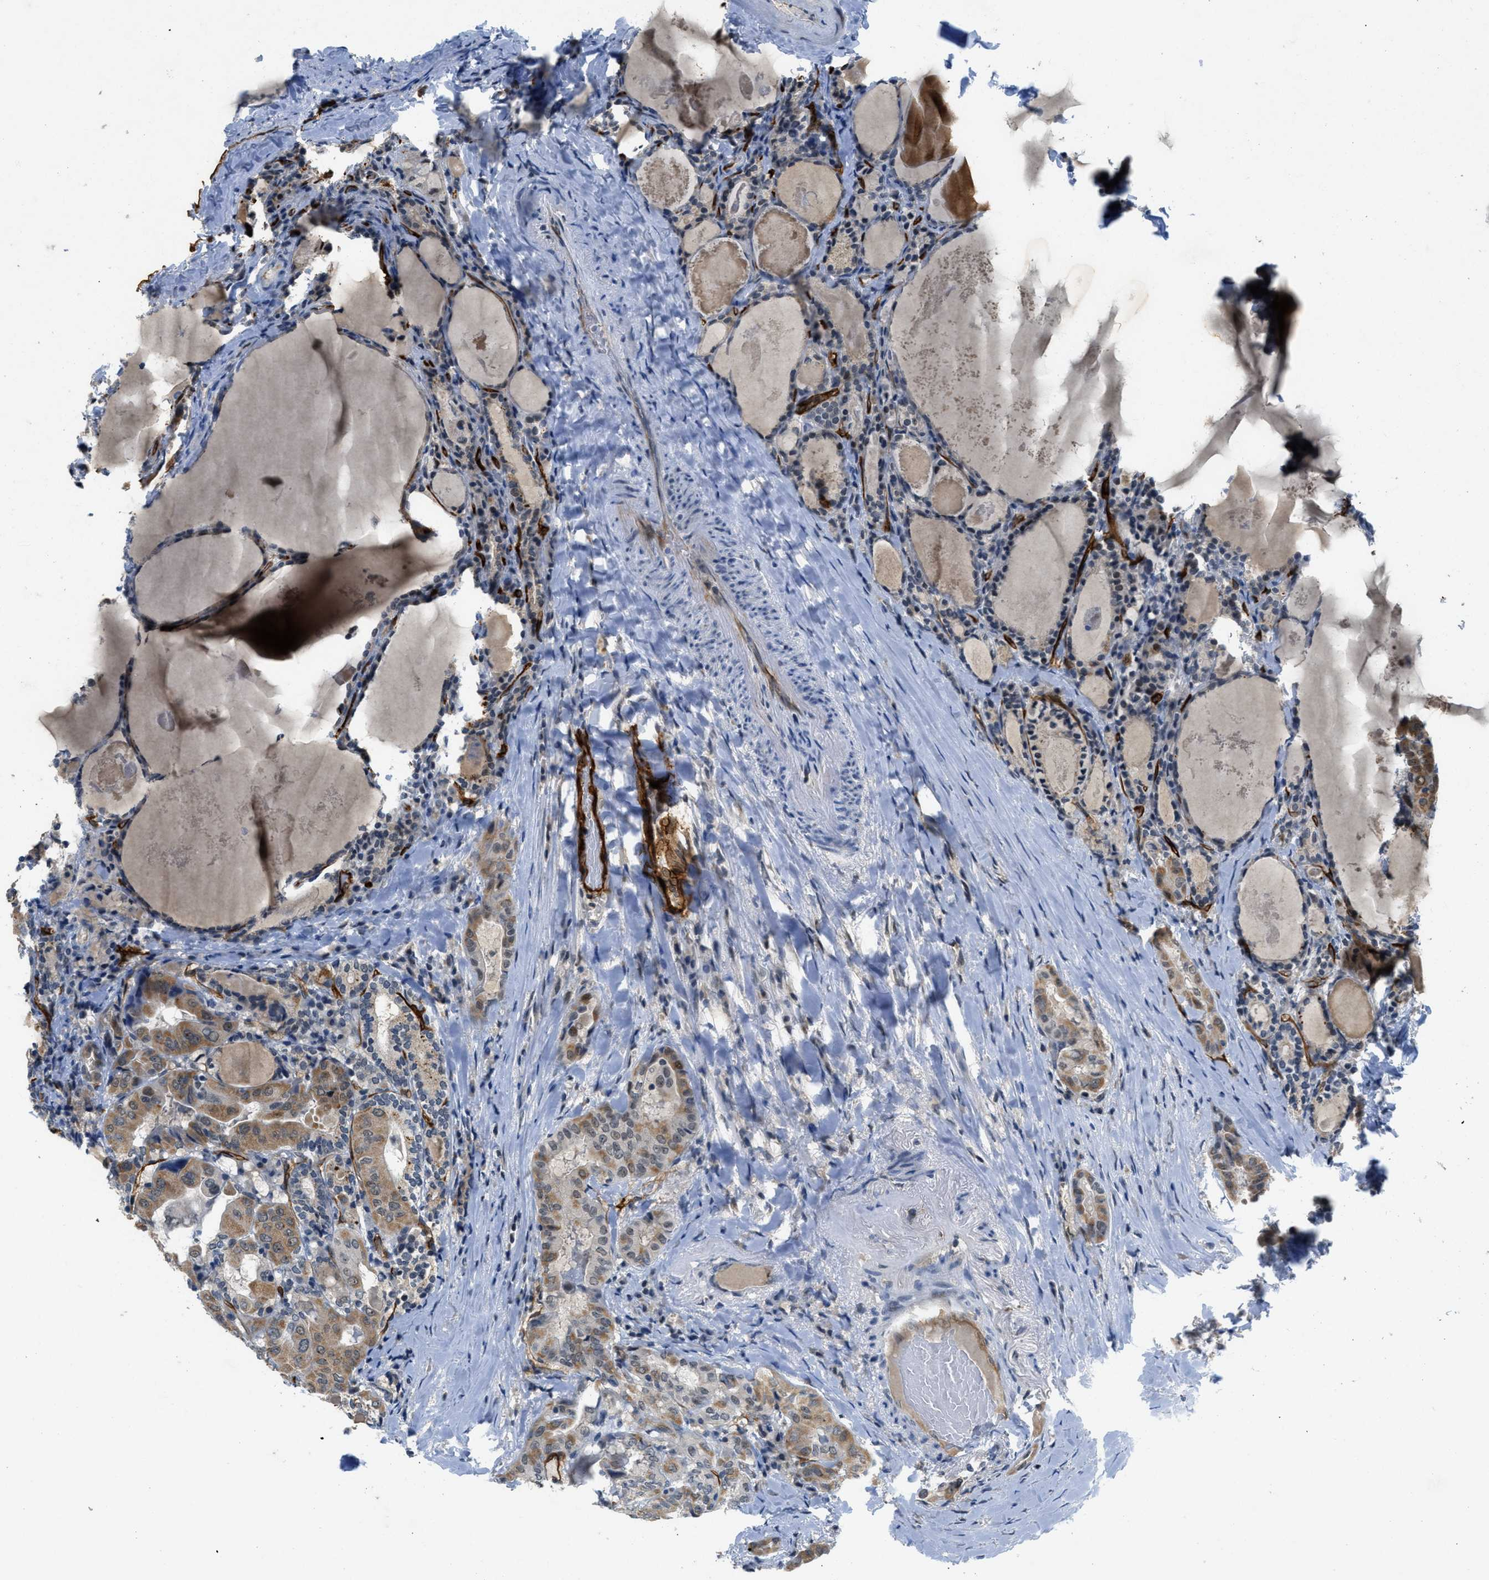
{"staining": {"intensity": "moderate", "quantity": ">75%", "location": "cytoplasmic/membranous"}, "tissue": "thyroid cancer", "cell_type": "Tumor cells", "image_type": "cancer", "snomed": [{"axis": "morphology", "description": "Papillary adenocarcinoma, NOS"}, {"axis": "topography", "description": "Thyroid gland"}], "caption": "Protein expression analysis of thyroid cancer (papillary adenocarcinoma) demonstrates moderate cytoplasmic/membranous positivity in about >75% of tumor cells.", "gene": "SLCO2A1", "patient": {"sex": "female", "age": 42}}